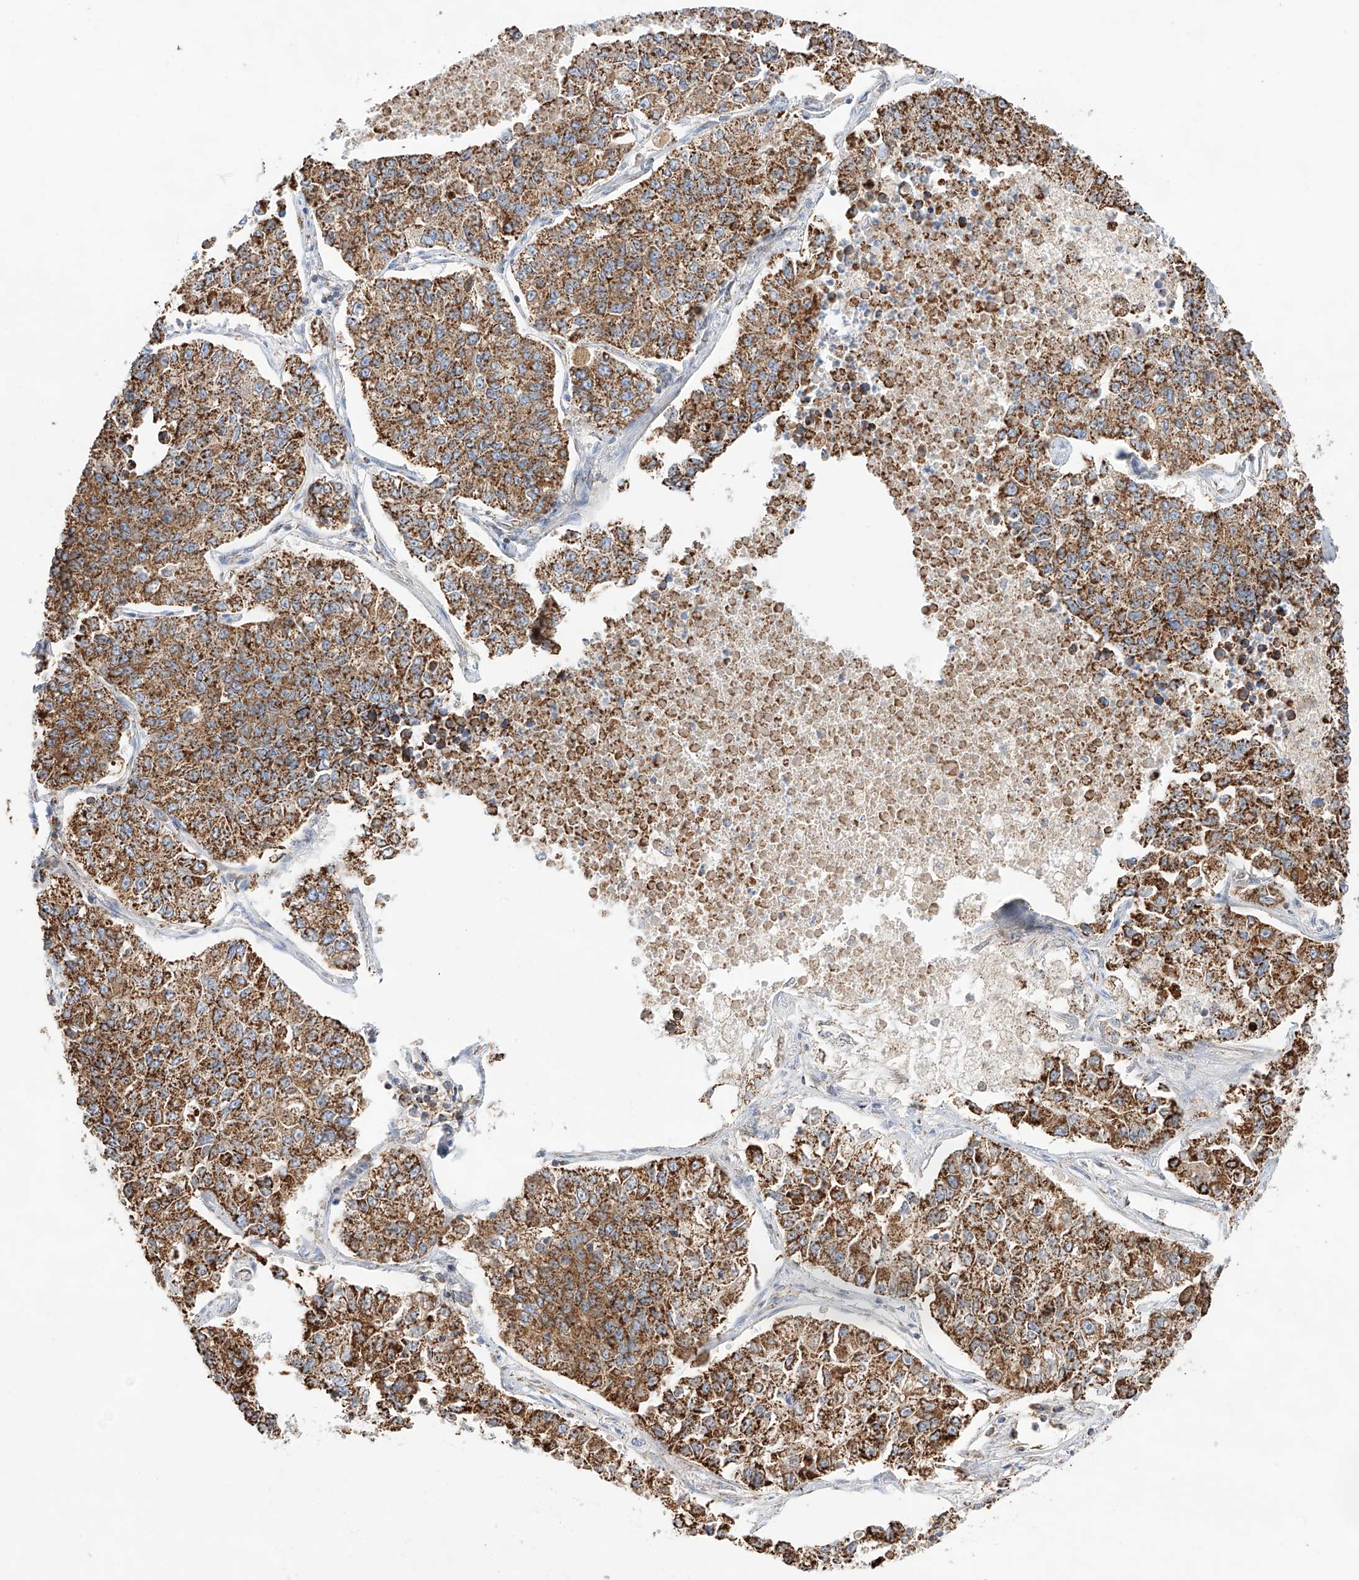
{"staining": {"intensity": "moderate", "quantity": ">75%", "location": "cytoplasmic/membranous"}, "tissue": "lung cancer", "cell_type": "Tumor cells", "image_type": "cancer", "snomed": [{"axis": "morphology", "description": "Adenocarcinoma, NOS"}, {"axis": "topography", "description": "Lung"}], "caption": "Immunohistochemistry histopathology image of human adenocarcinoma (lung) stained for a protein (brown), which shows medium levels of moderate cytoplasmic/membranous staining in approximately >75% of tumor cells.", "gene": "TTC27", "patient": {"sex": "male", "age": 49}}